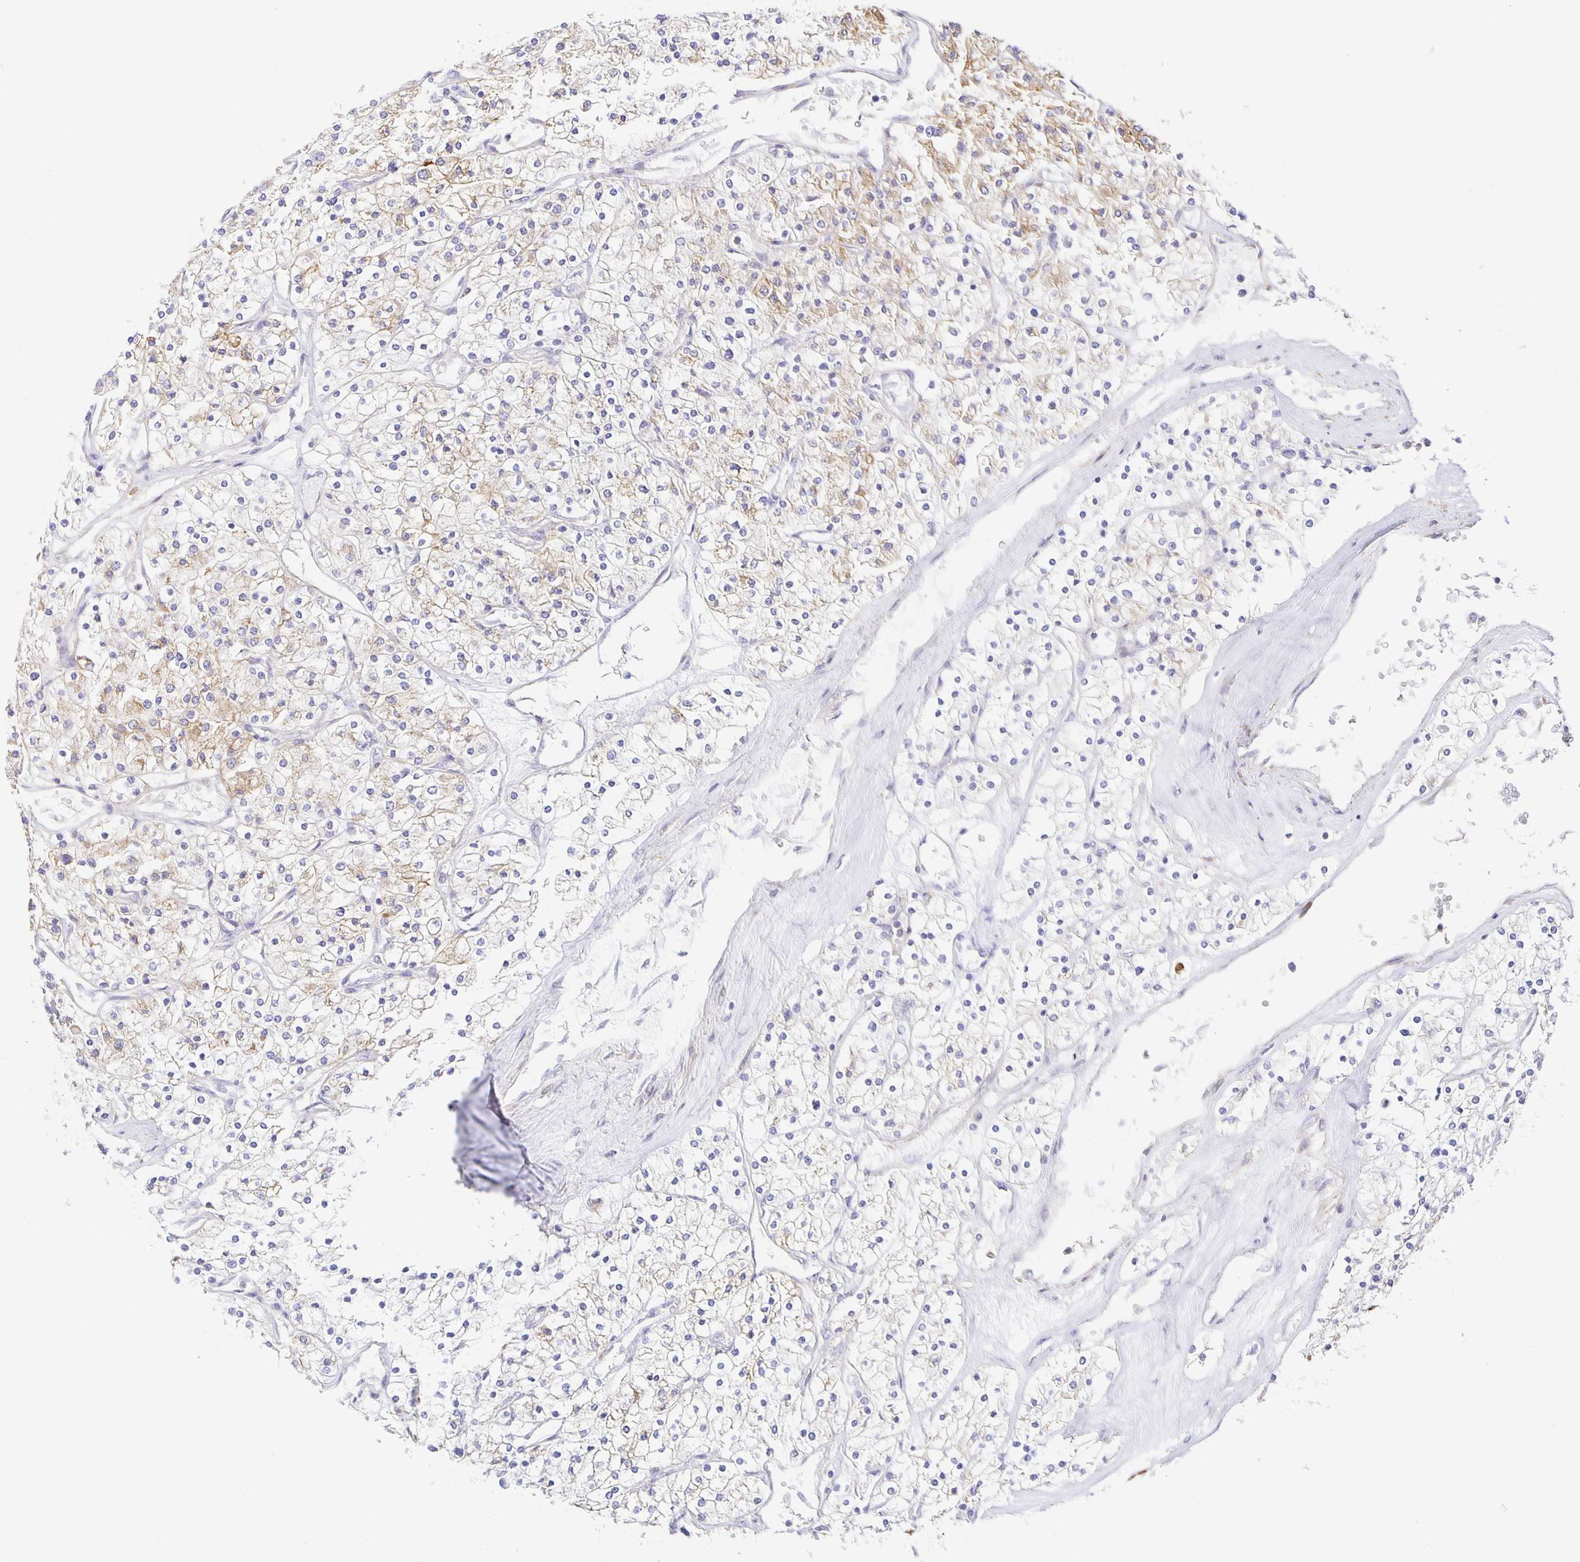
{"staining": {"intensity": "weak", "quantity": "25%-75%", "location": "cytoplasmic/membranous"}, "tissue": "renal cancer", "cell_type": "Tumor cells", "image_type": "cancer", "snomed": [{"axis": "morphology", "description": "Adenocarcinoma, NOS"}, {"axis": "topography", "description": "Kidney"}], "caption": "Immunohistochemical staining of human renal adenocarcinoma displays weak cytoplasmic/membranous protein expression in about 25%-75% of tumor cells. (DAB (3,3'-diaminobenzidine) IHC, brown staining for protein, blue staining for nuclei).", "gene": "FLRT3", "patient": {"sex": "male", "age": 80}}